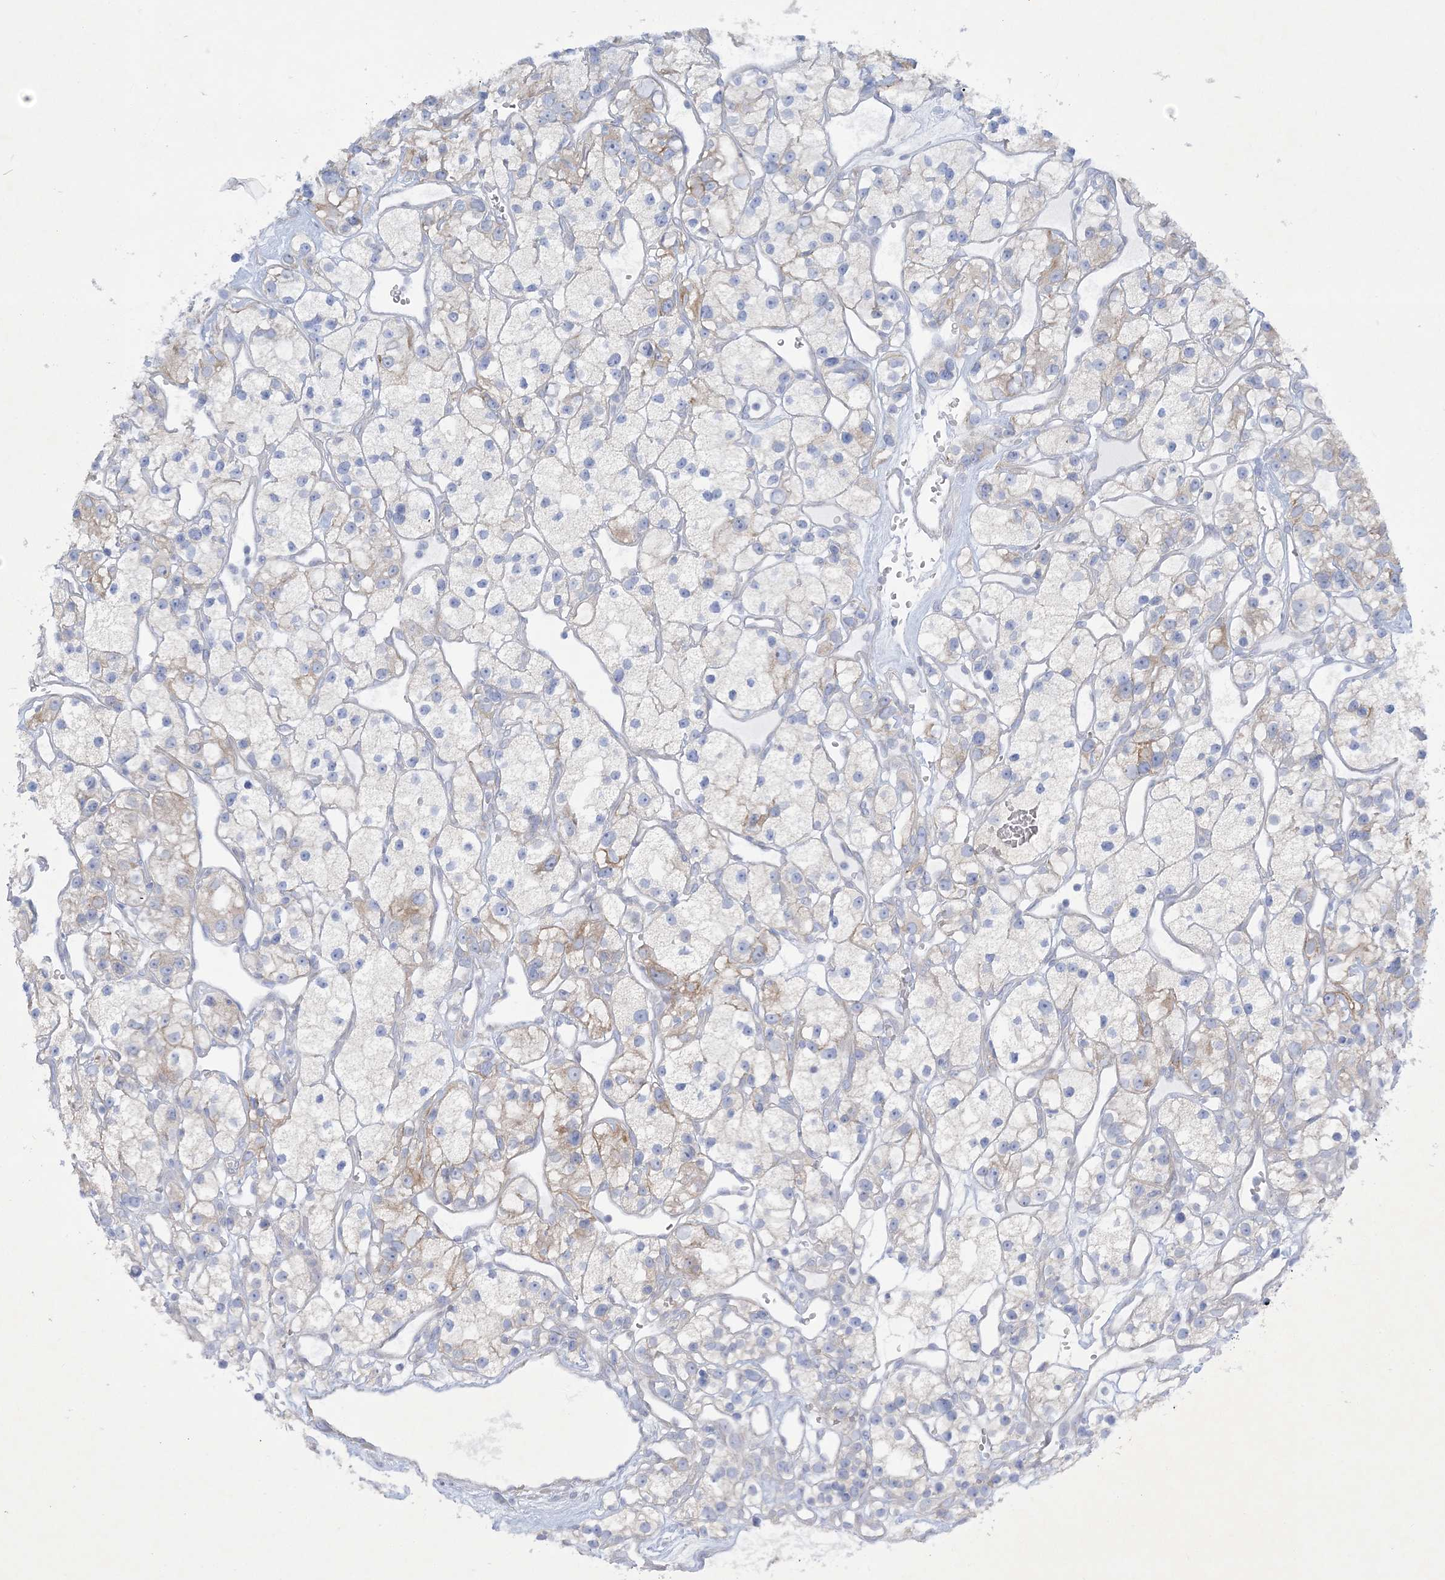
{"staining": {"intensity": "weak", "quantity": "<25%", "location": "cytoplasmic/membranous"}, "tissue": "renal cancer", "cell_type": "Tumor cells", "image_type": "cancer", "snomed": [{"axis": "morphology", "description": "Adenocarcinoma, NOS"}, {"axis": "topography", "description": "Kidney"}], "caption": "Tumor cells show no significant protein staining in renal cancer (adenocarcinoma).", "gene": "FARSB", "patient": {"sex": "female", "age": 57}}